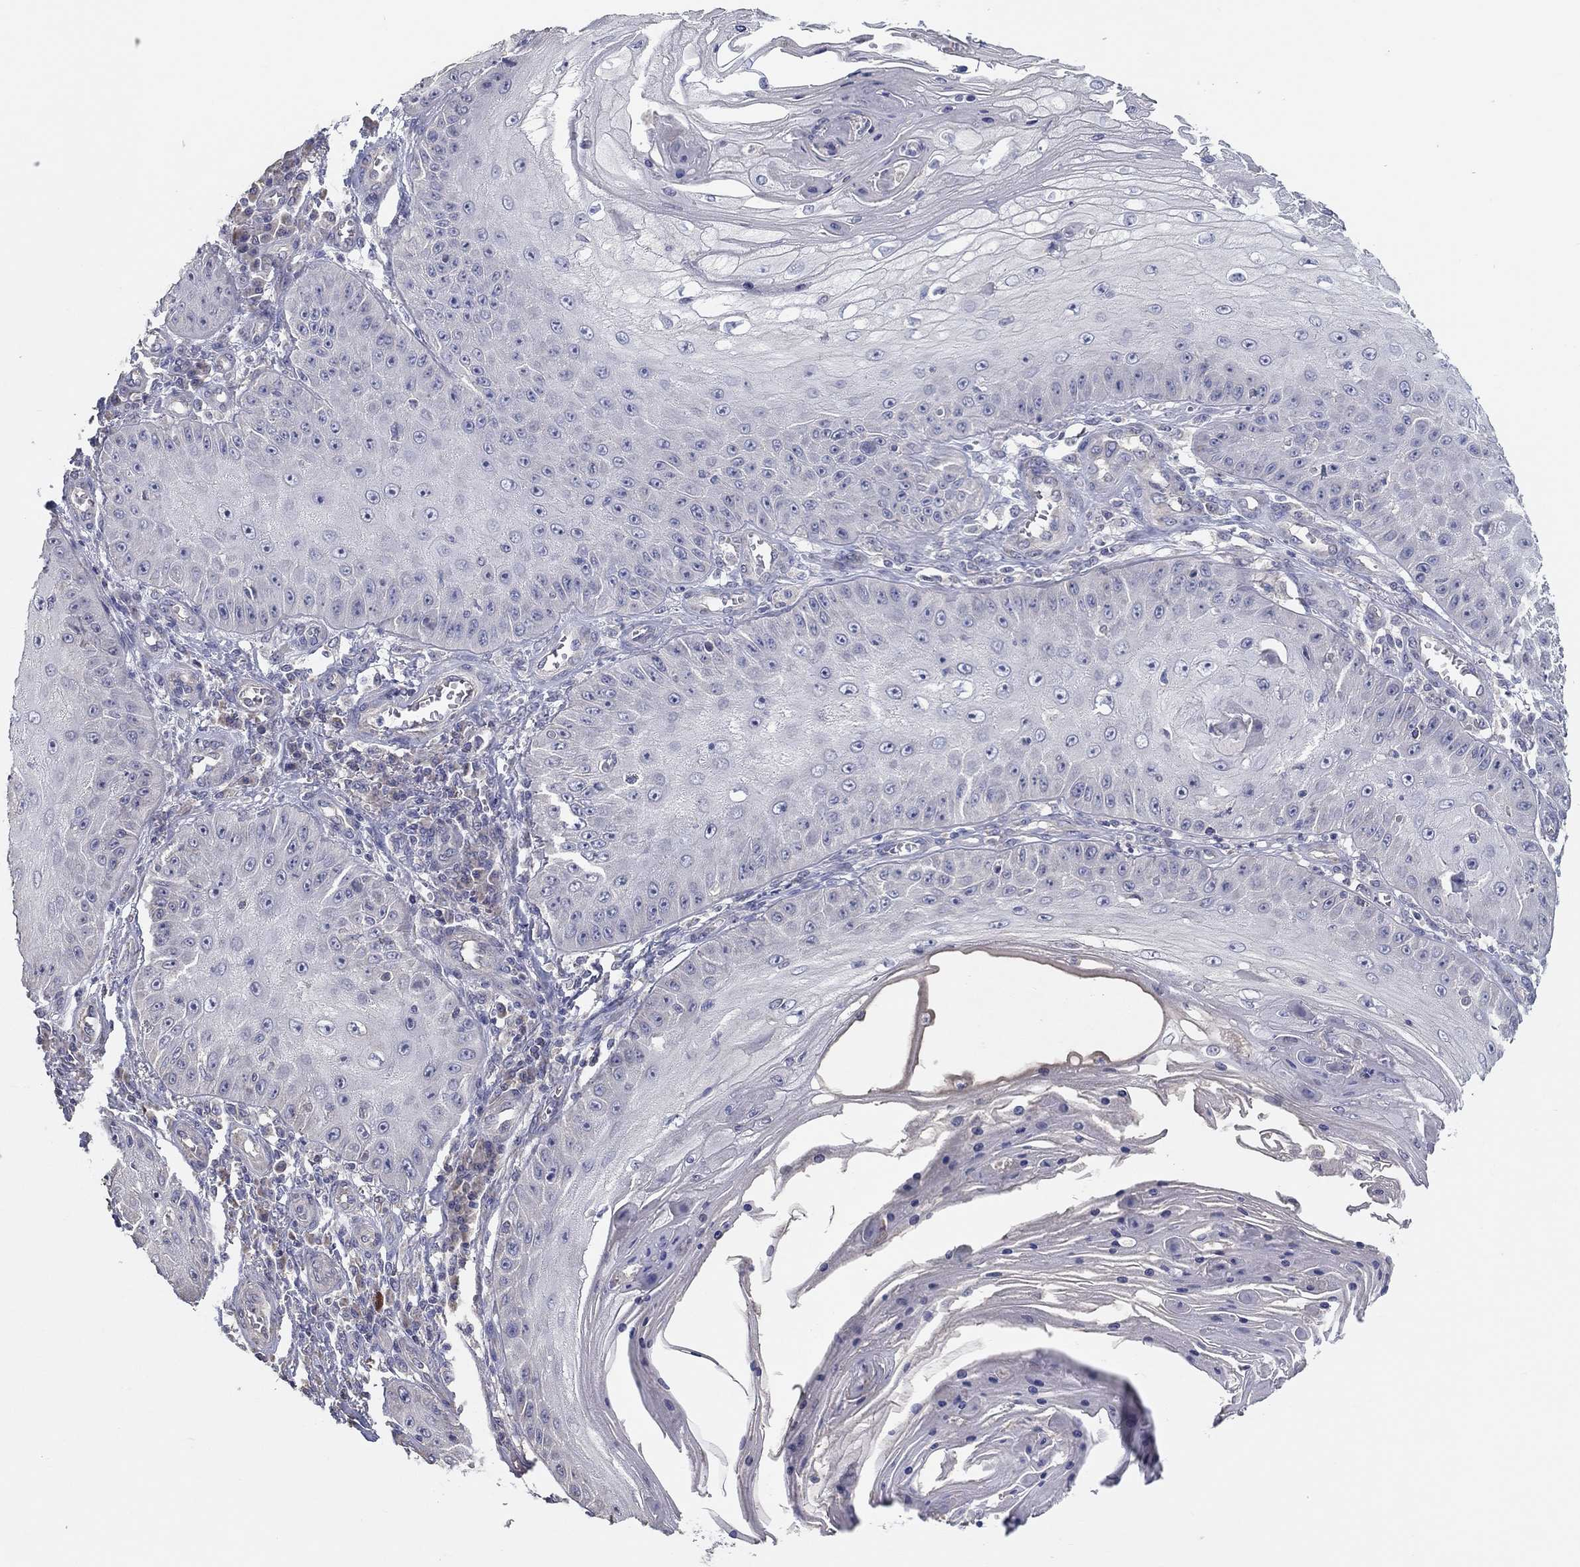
{"staining": {"intensity": "negative", "quantity": "none", "location": "none"}, "tissue": "skin cancer", "cell_type": "Tumor cells", "image_type": "cancer", "snomed": [{"axis": "morphology", "description": "Squamous cell carcinoma, NOS"}, {"axis": "topography", "description": "Skin"}], "caption": "Tumor cells are negative for protein expression in human squamous cell carcinoma (skin). (IHC, brightfield microscopy, high magnification).", "gene": "DOCK3", "patient": {"sex": "male", "age": 70}}